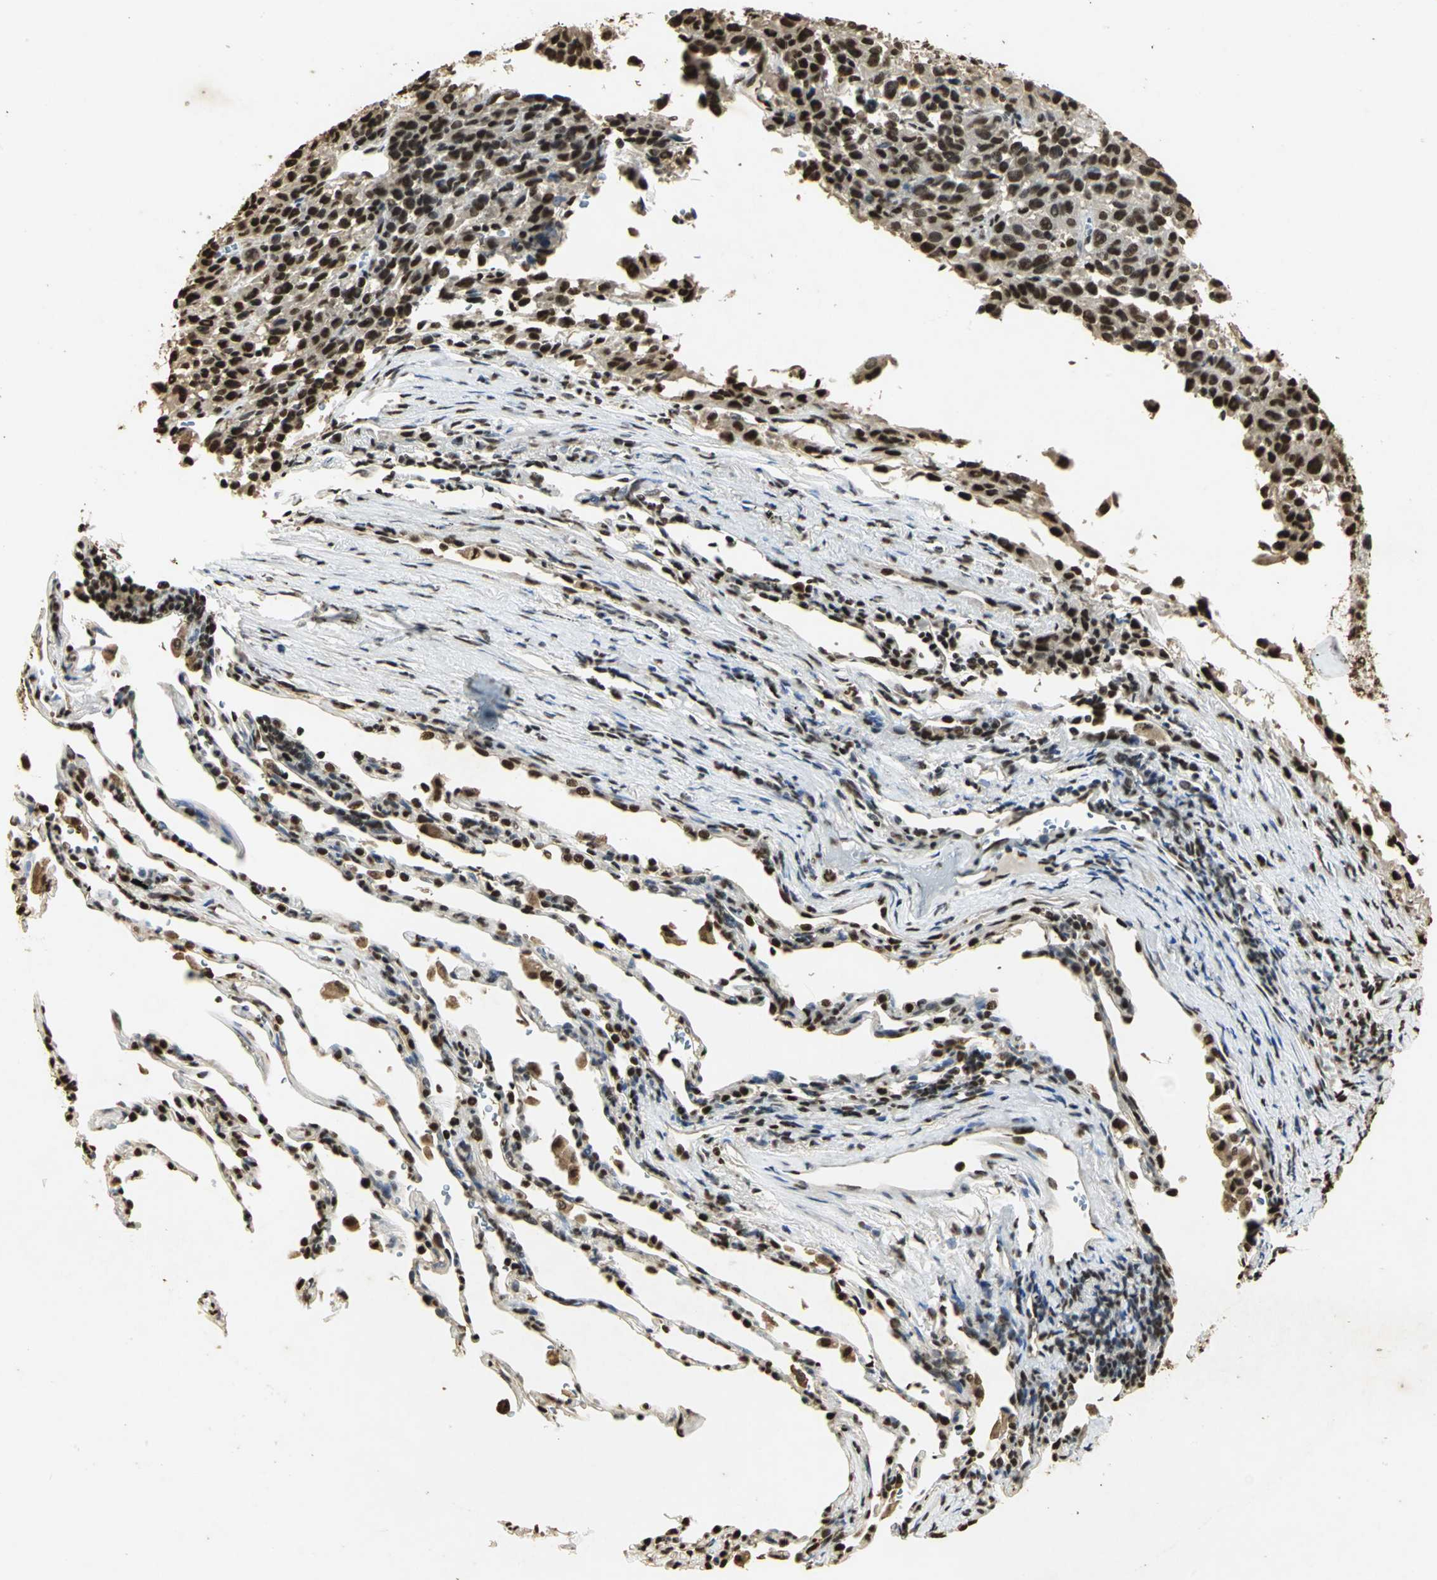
{"staining": {"intensity": "strong", "quantity": ">75%", "location": "nuclear"}, "tissue": "melanoma", "cell_type": "Tumor cells", "image_type": "cancer", "snomed": [{"axis": "morphology", "description": "Malignant melanoma, Metastatic site"}, {"axis": "topography", "description": "Lung"}], "caption": "The immunohistochemical stain highlights strong nuclear staining in tumor cells of malignant melanoma (metastatic site) tissue. Nuclei are stained in blue.", "gene": "SET", "patient": {"sex": "male", "age": 64}}